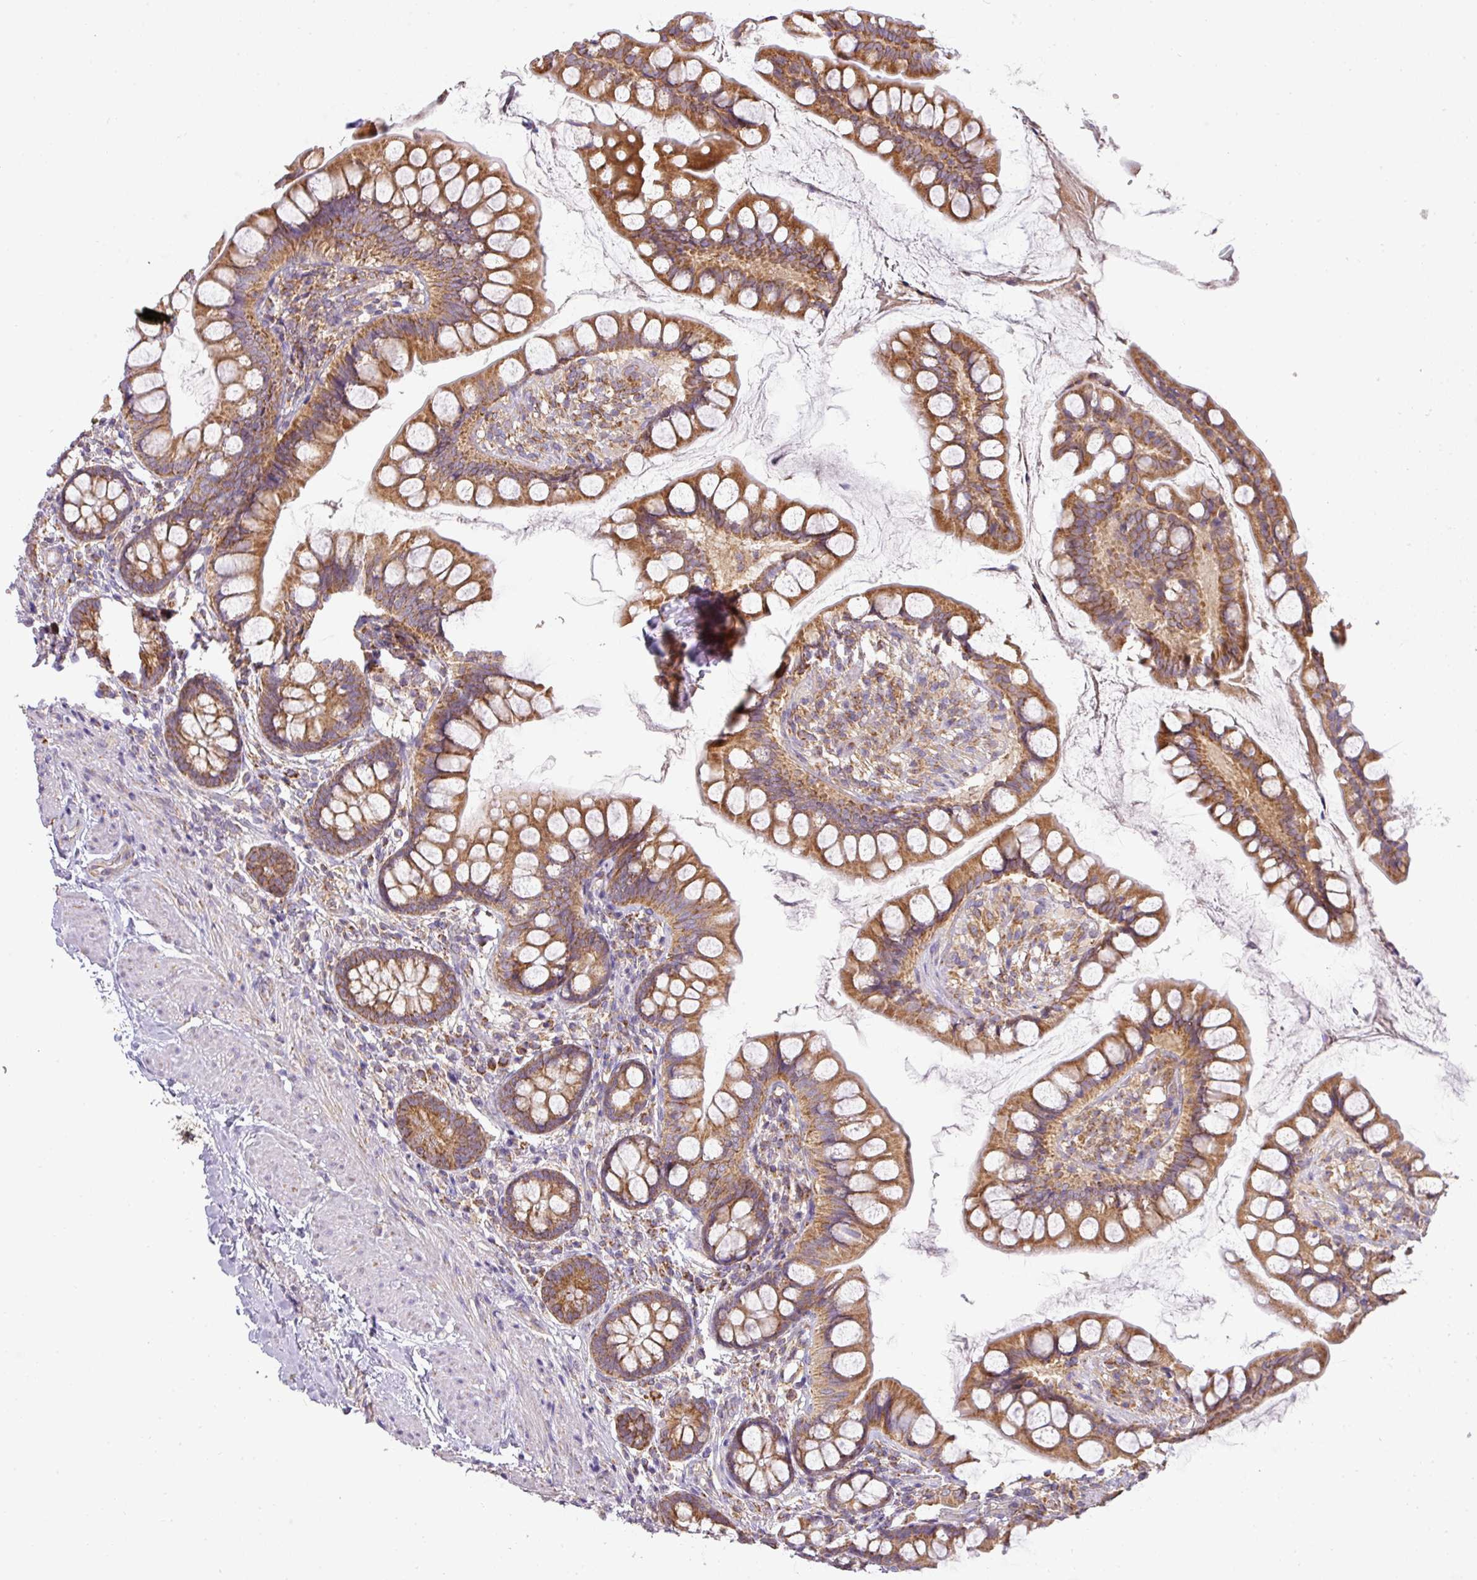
{"staining": {"intensity": "moderate", "quantity": ">75%", "location": "cytoplasmic/membranous"}, "tissue": "small intestine", "cell_type": "Glandular cells", "image_type": "normal", "snomed": [{"axis": "morphology", "description": "Normal tissue, NOS"}, {"axis": "topography", "description": "Small intestine"}], "caption": "Small intestine stained with a protein marker demonstrates moderate staining in glandular cells.", "gene": "ZNF211", "patient": {"sex": "male", "age": 70}}